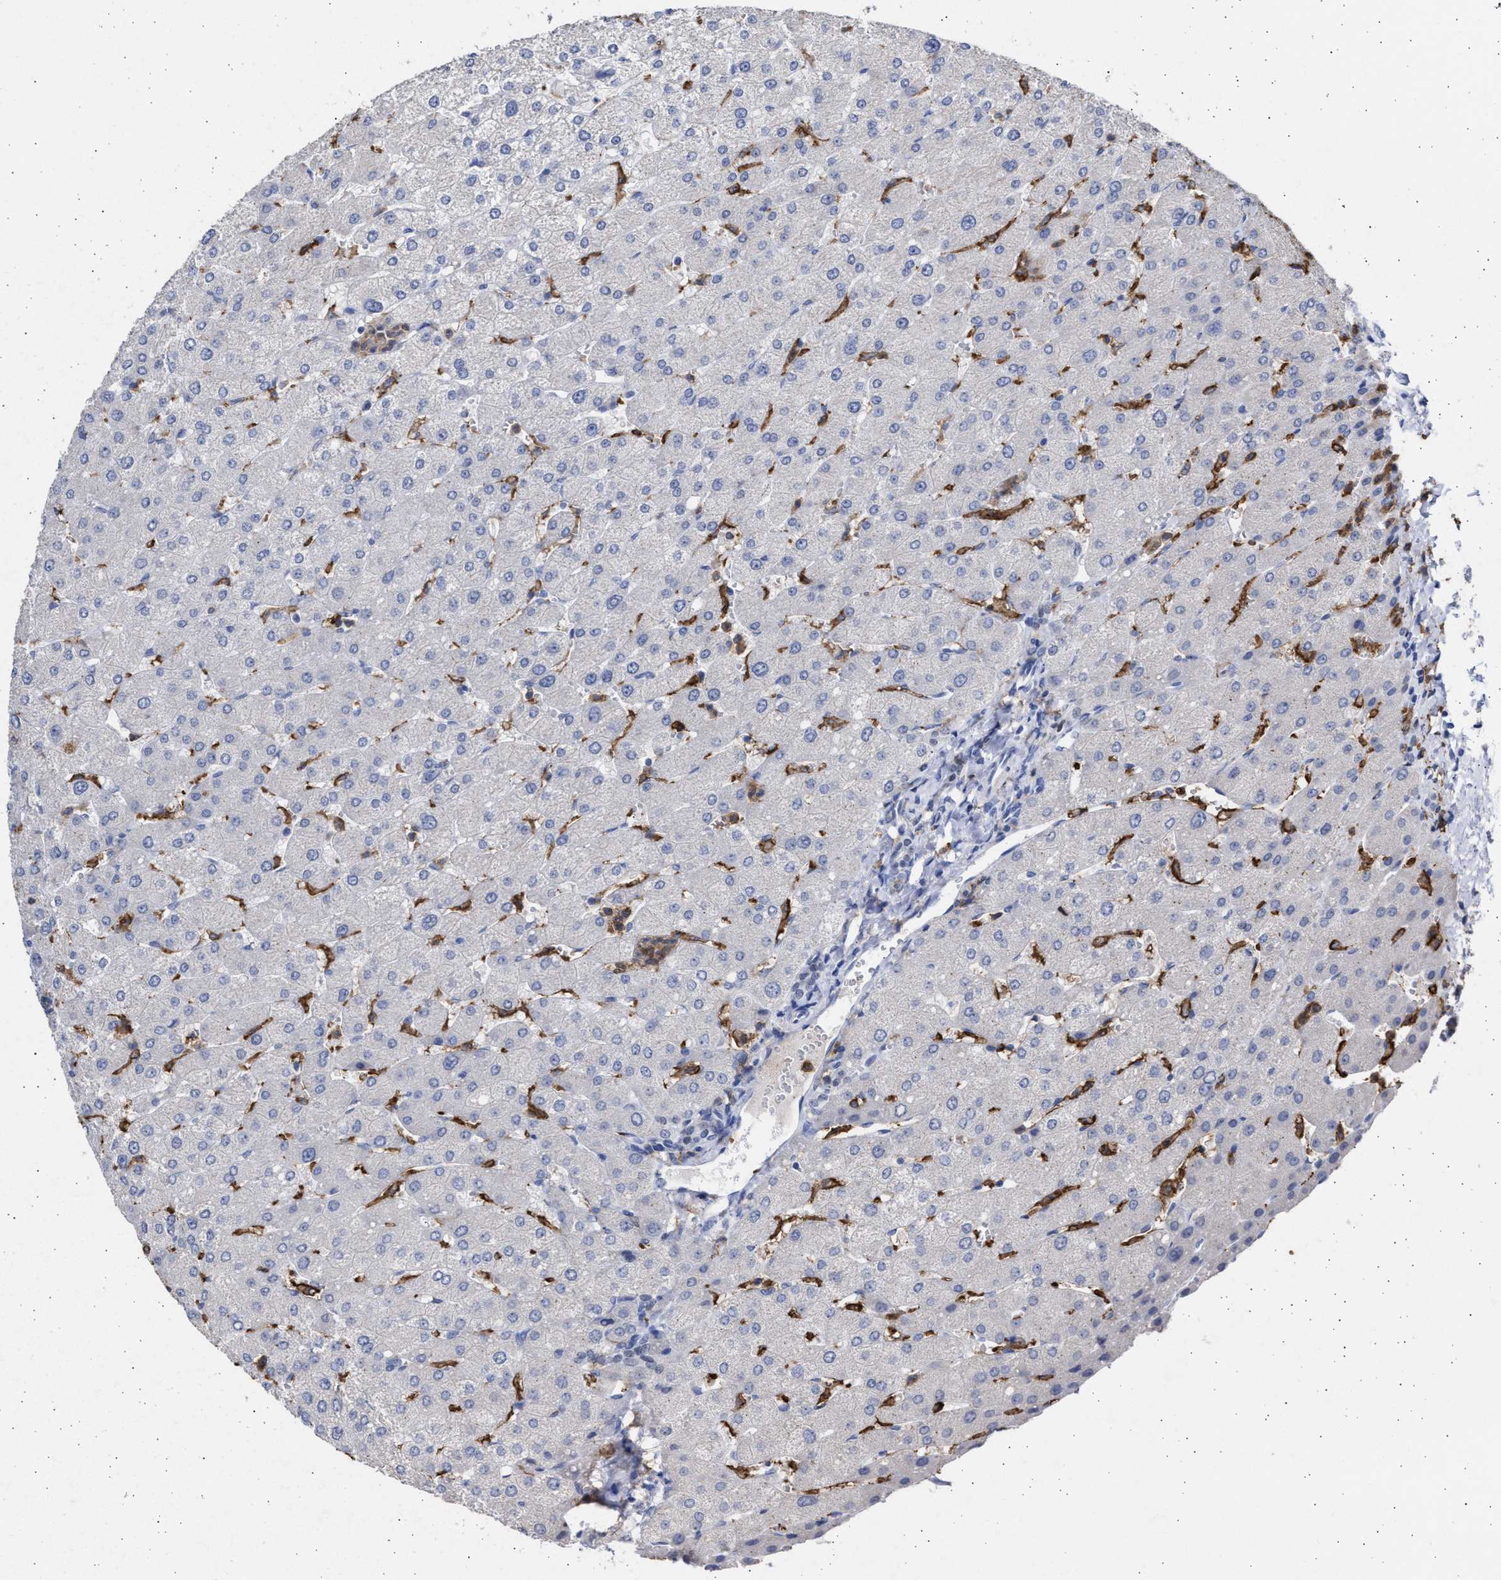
{"staining": {"intensity": "weak", "quantity": "25%-75%", "location": "cytoplasmic/membranous,nuclear"}, "tissue": "liver", "cell_type": "Cholangiocytes", "image_type": "normal", "snomed": [{"axis": "morphology", "description": "Normal tissue, NOS"}, {"axis": "topography", "description": "Liver"}], "caption": "Protein staining of unremarkable liver displays weak cytoplasmic/membranous,nuclear staining in about 25%-75% of cholangiocytes.", "gene": "FCER1A", "patient": {"sex": "male", "age": 55}}